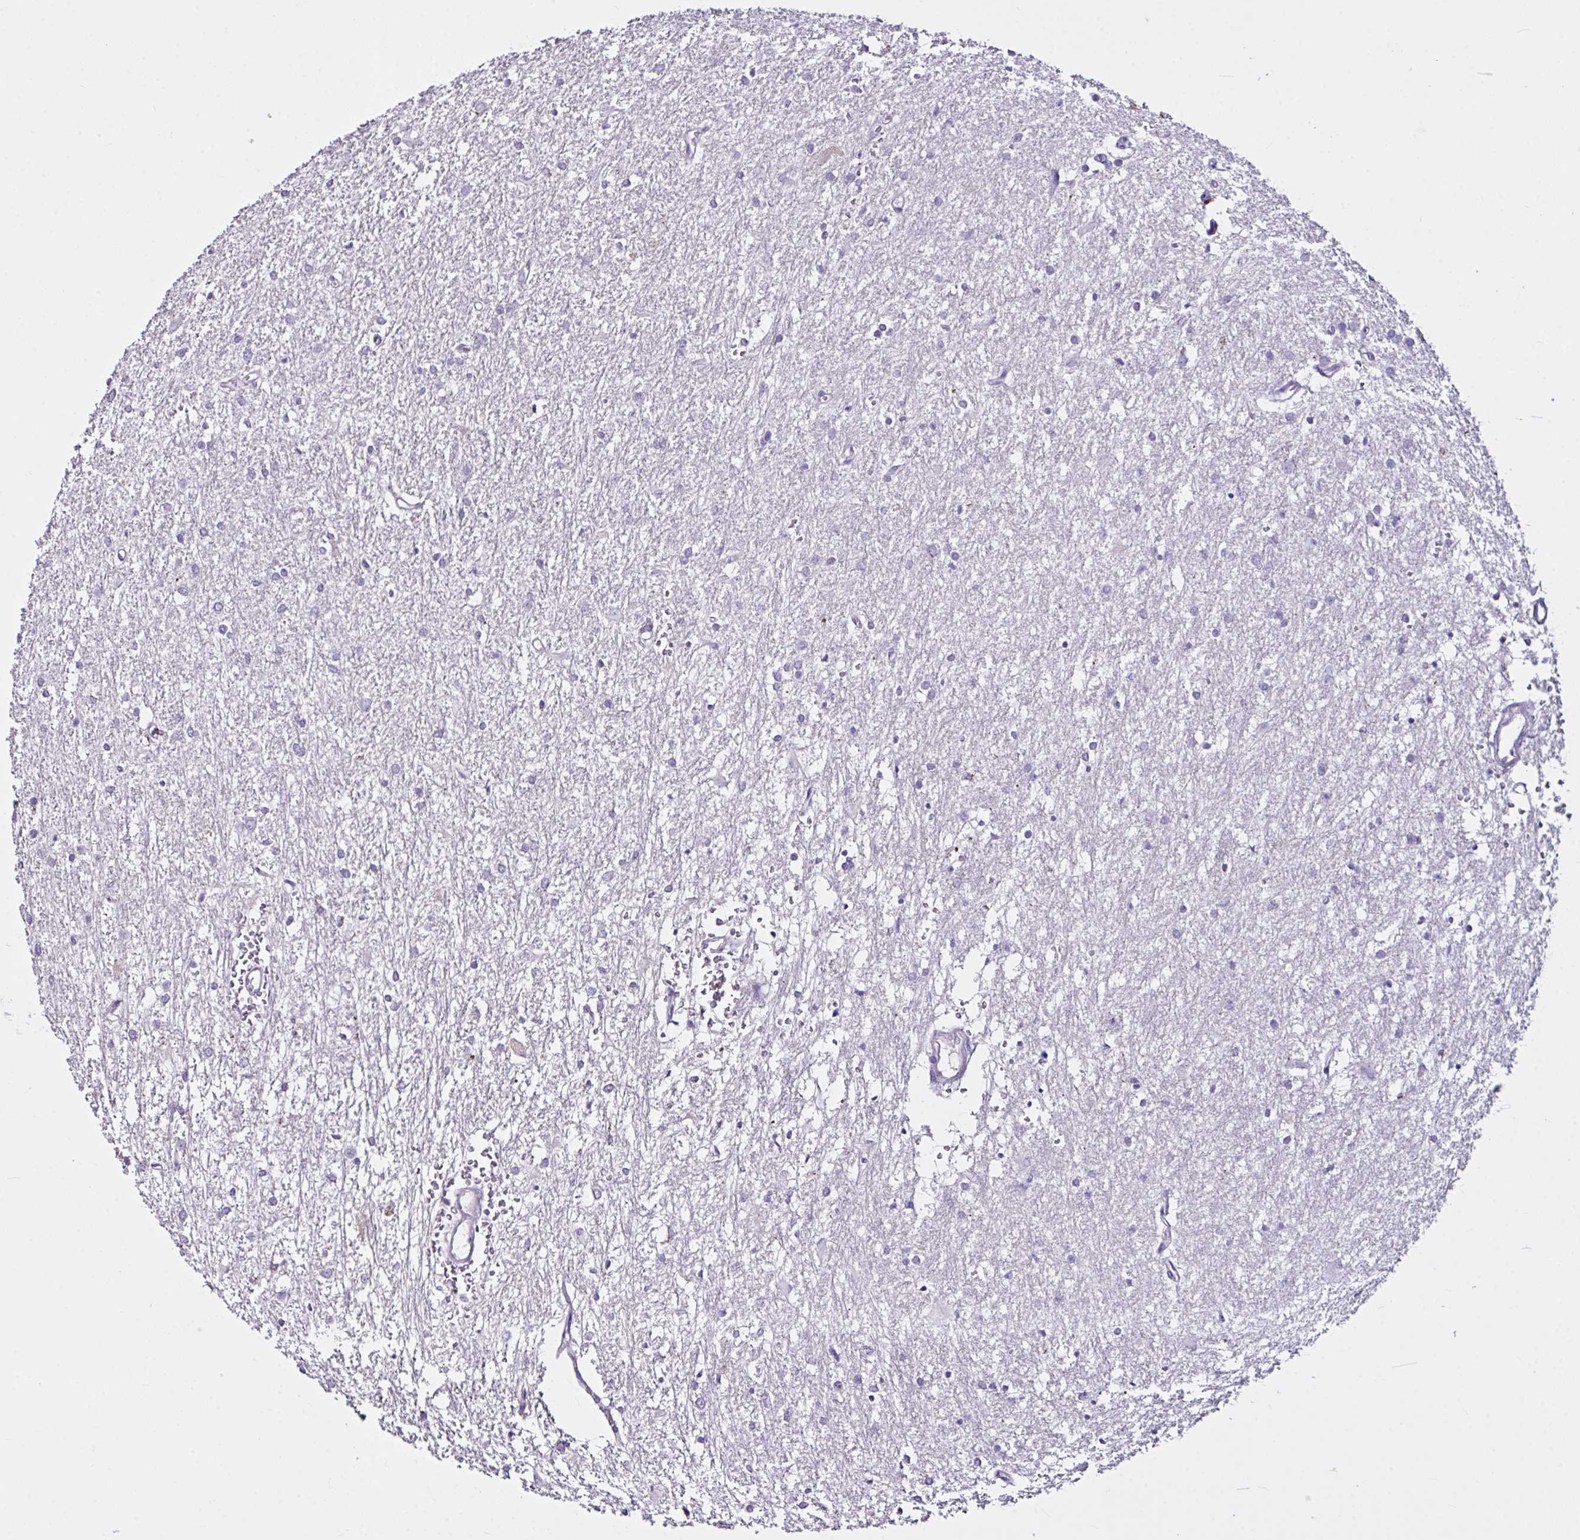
{"staining": {"intensity": "negative", "quantity": "none", "location": "none"}, "tissue": "glioma", "cell_type": "Tumor cells", "image_type": "cancer", "snomed": [{"axis": "morphology", "description": "Glioma, malignant, High grade"}, {"axis": "topography", "description": "Brain"}], "caption": "Tumor cells show no significant expression in glioma.", "gene": "D2HGDH", "patient": {"sex": "female", "age": 50}}